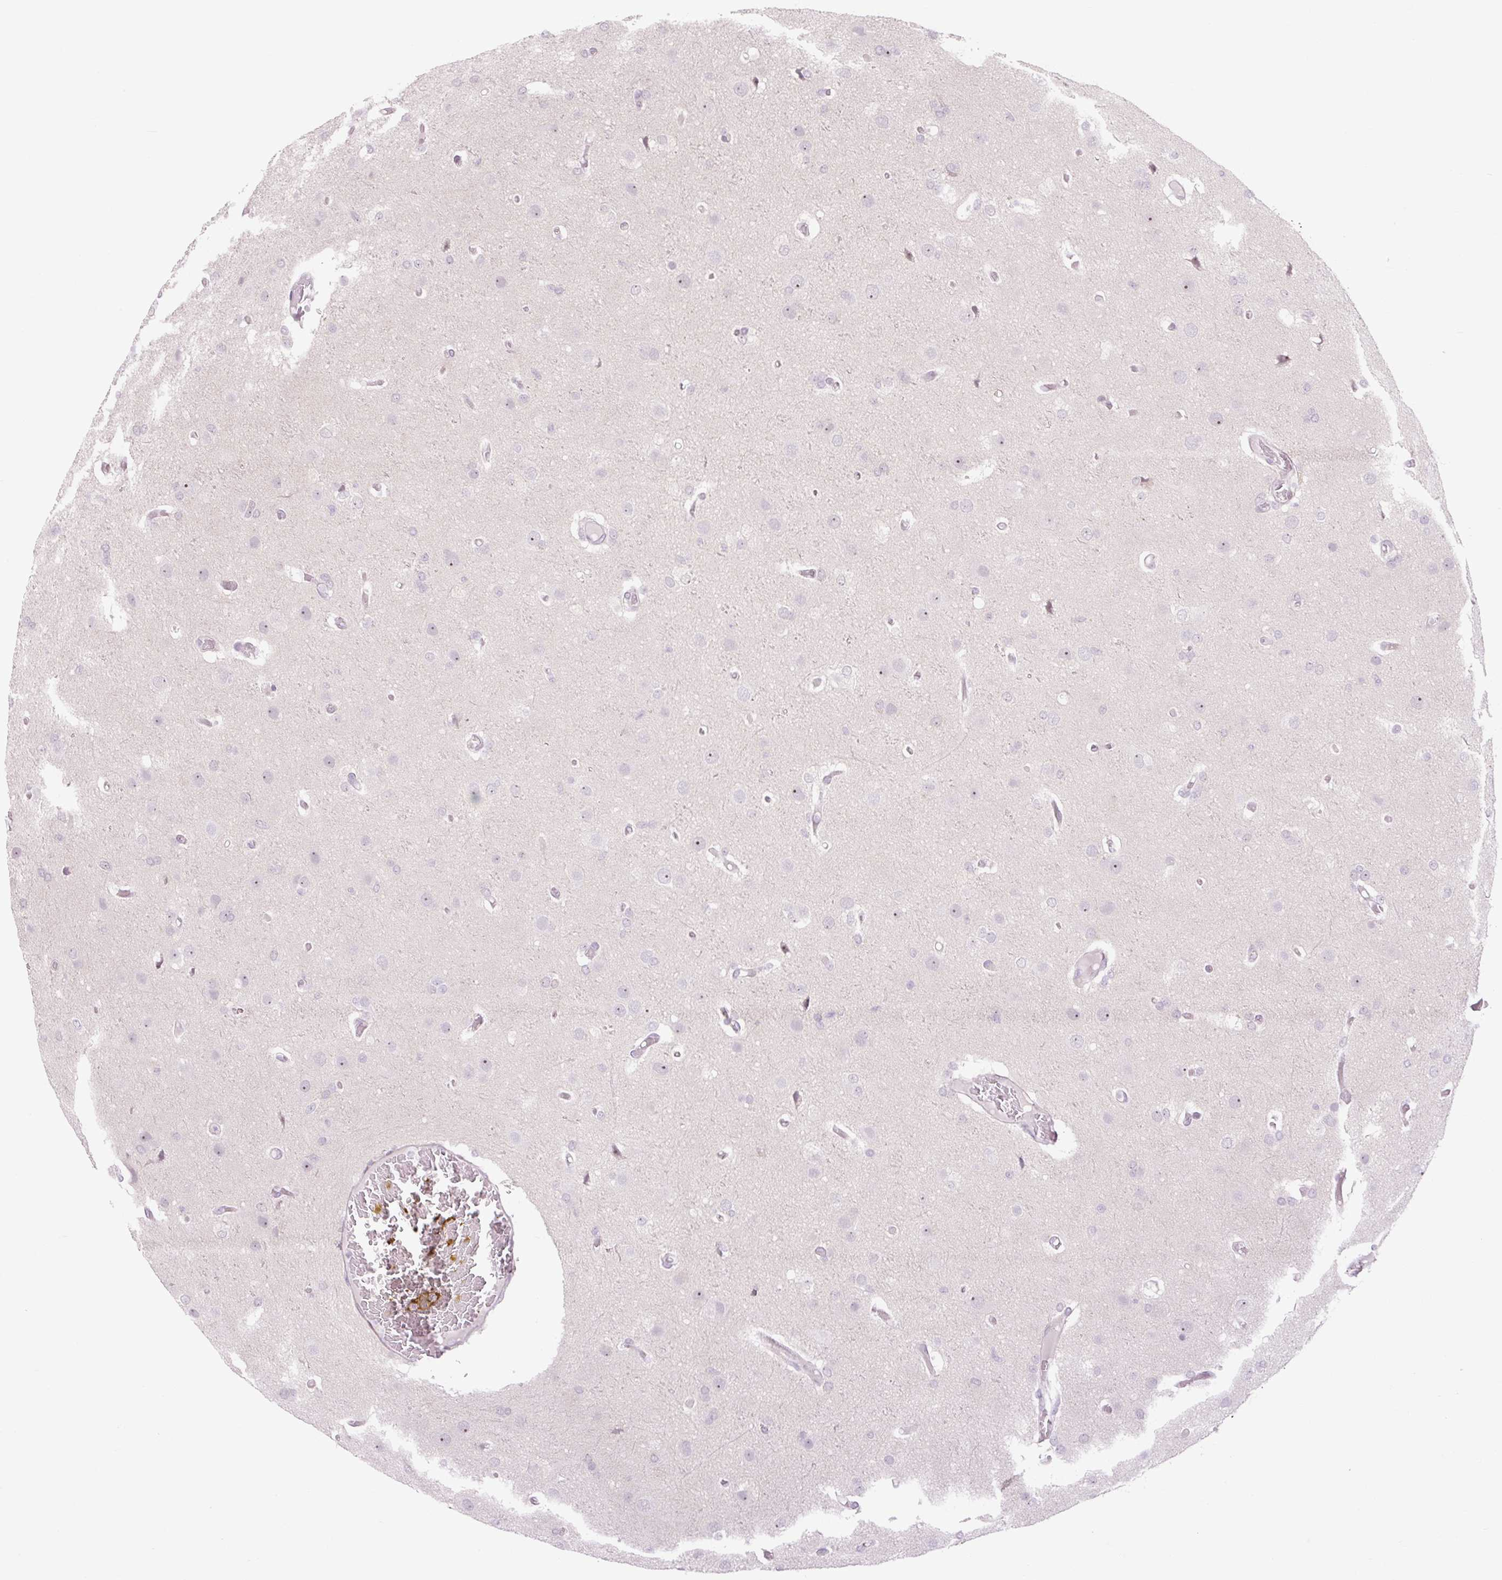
{"staining": {"intensity": "negative", "quantity": "none", "location": "none"}, "tissue": "glioma", "cell_type": "Tumor cells", "image_type": "cancer", "snomed": [{"axis": "morphology", "description": "Glioma, malignant, High grade"}, {"axis": "topography", "description": "Brain"}], "caption": "A high-resolution micrograph shows IHC staining of high-grade glioma (malignant), which demonstrates no significant staining in tumor cells.", "gene": "ZNF417", "patient": {"sex": "female", "age": 74}}